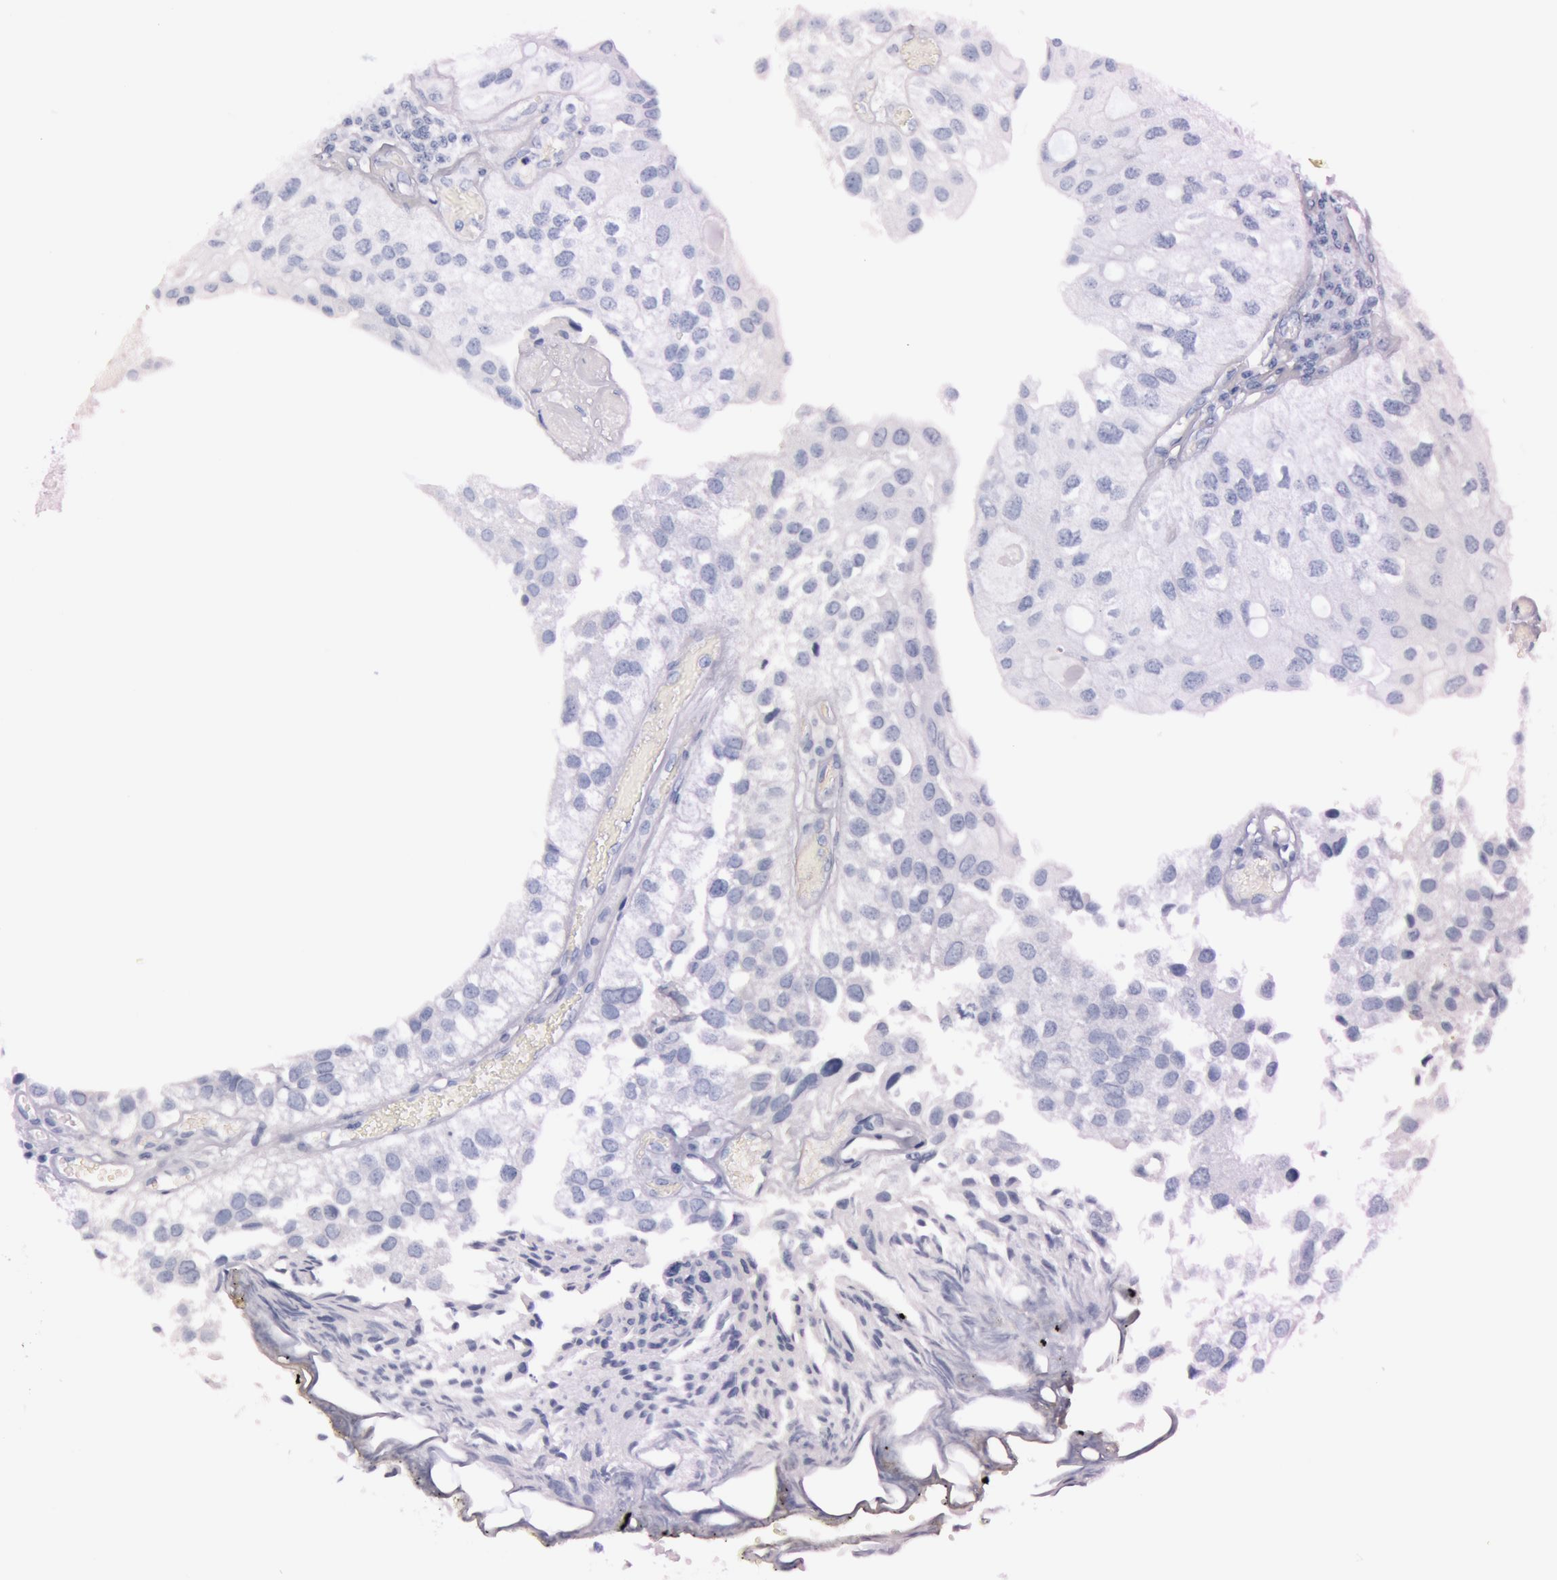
{"staining": {"intensity": "negative", "quantity": "none", "location": "none"}, "tissue": "urothelial cancer", "cell_type": "Tumor cells", "image_type": "cancer", "snomed": [{"axis": "morphology", "description": "Urothelial carcinoma, Low grade"}, {"axis": "topography", "description": "Urinary bladder"}], "caption": "DAB (3,3'-diaminobenzidine) immunohistochemical staining of urothelial cancer shows no significant expression in tumor cells.", "gene": "S100A7", "patient": {"sex": "female", "age": 89}}